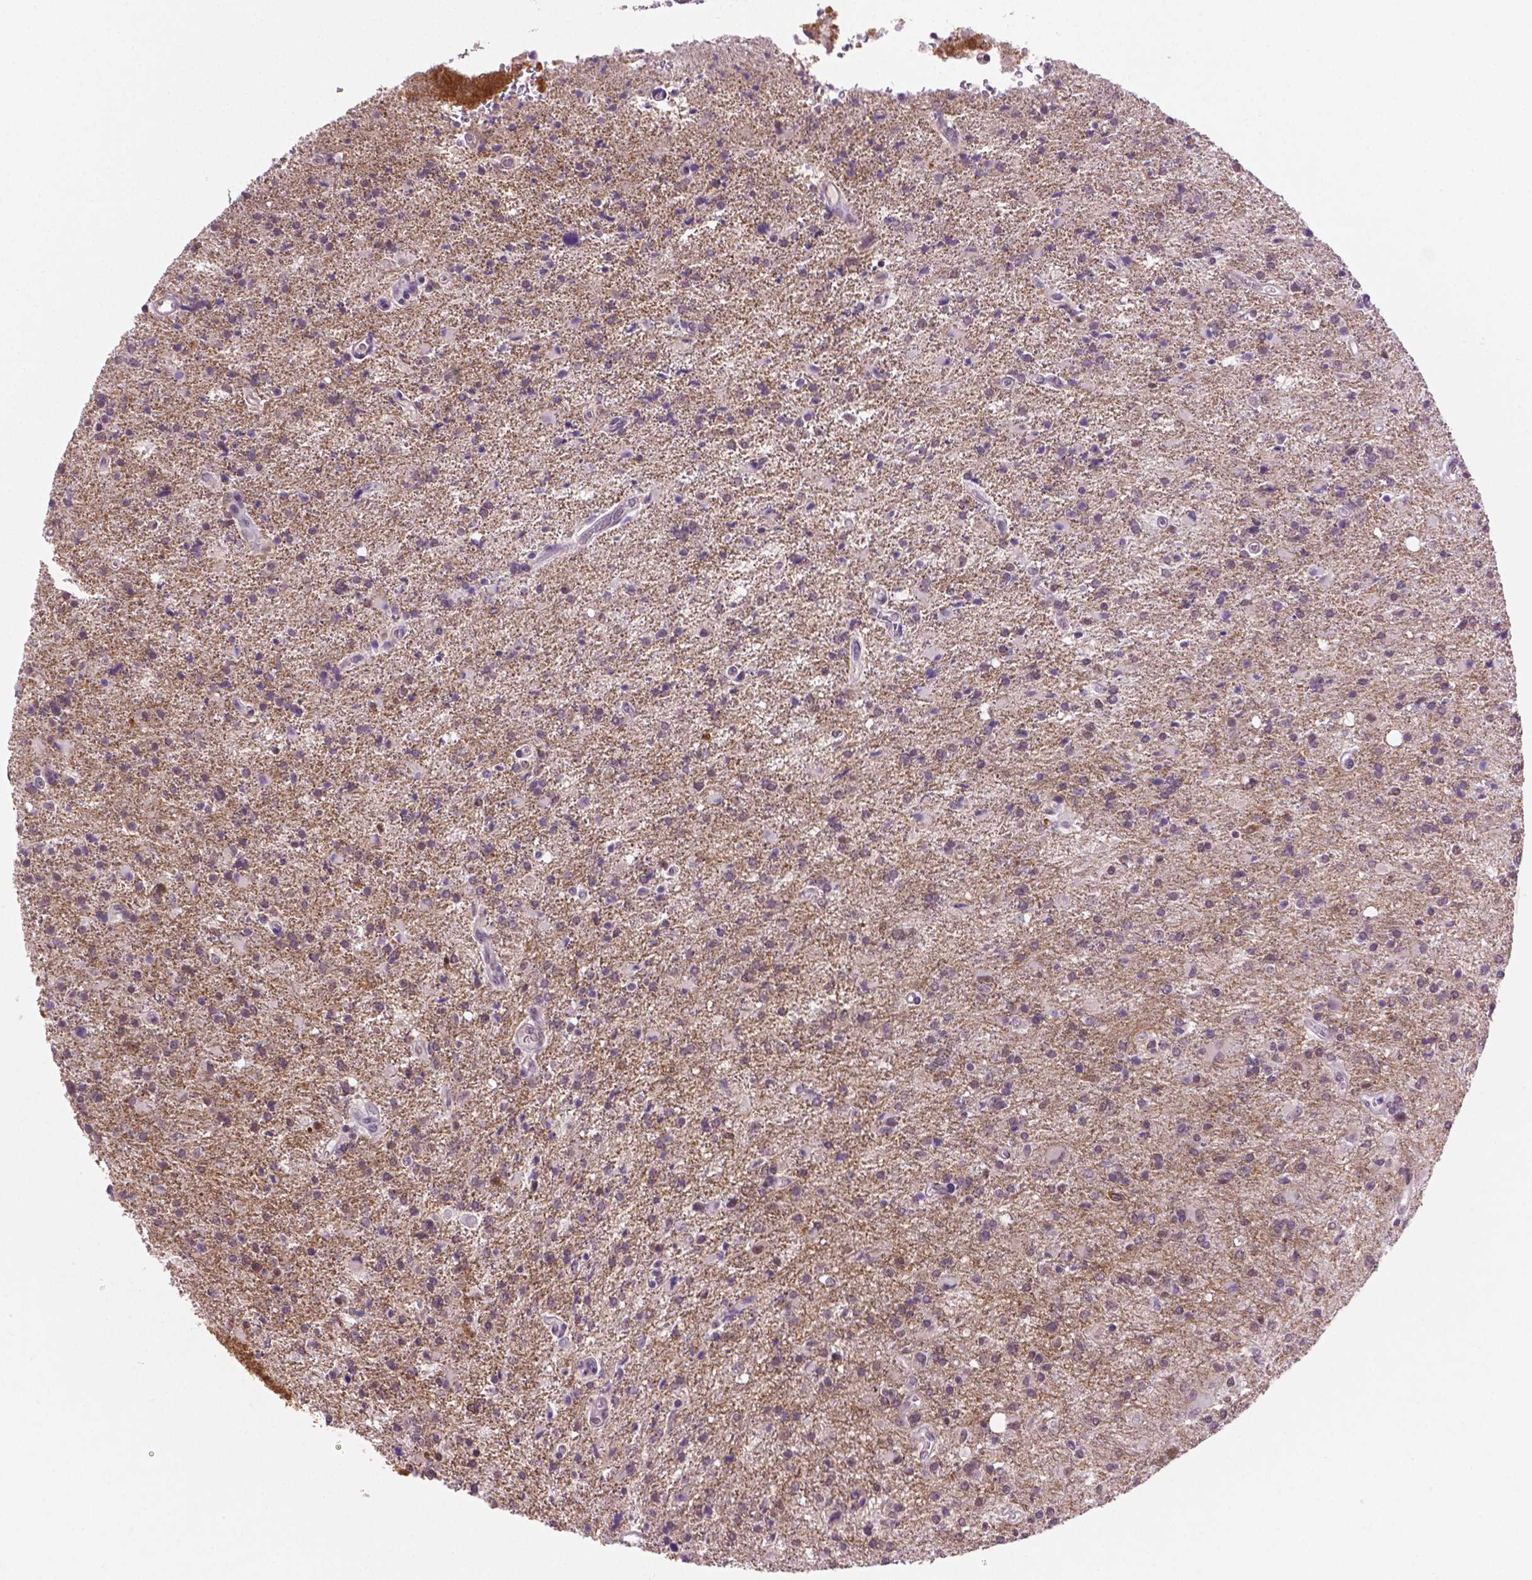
{"staining": {"intensity": "negative", "quantity": "none", "location": "none"}, "tissue": "glioma", "cell_type": "Tumor cells", "image_type": "cancer", "snomed": [{"axis": "morphology", "description": "Glioma, malignant, High grade"}, {"axis": "topography", "description": "Cerebral cortex"}], "caption": "IHC micrograph of neoplastic tissue: malignant high-grade glioma stained with DAB (3,3'-diaminobenzidine) exhibits no significant protein expression in tumor cells. Nuclei are stained in blue.", "gene": "ABI2", "patient": {"sex": "male", "age": 70}}